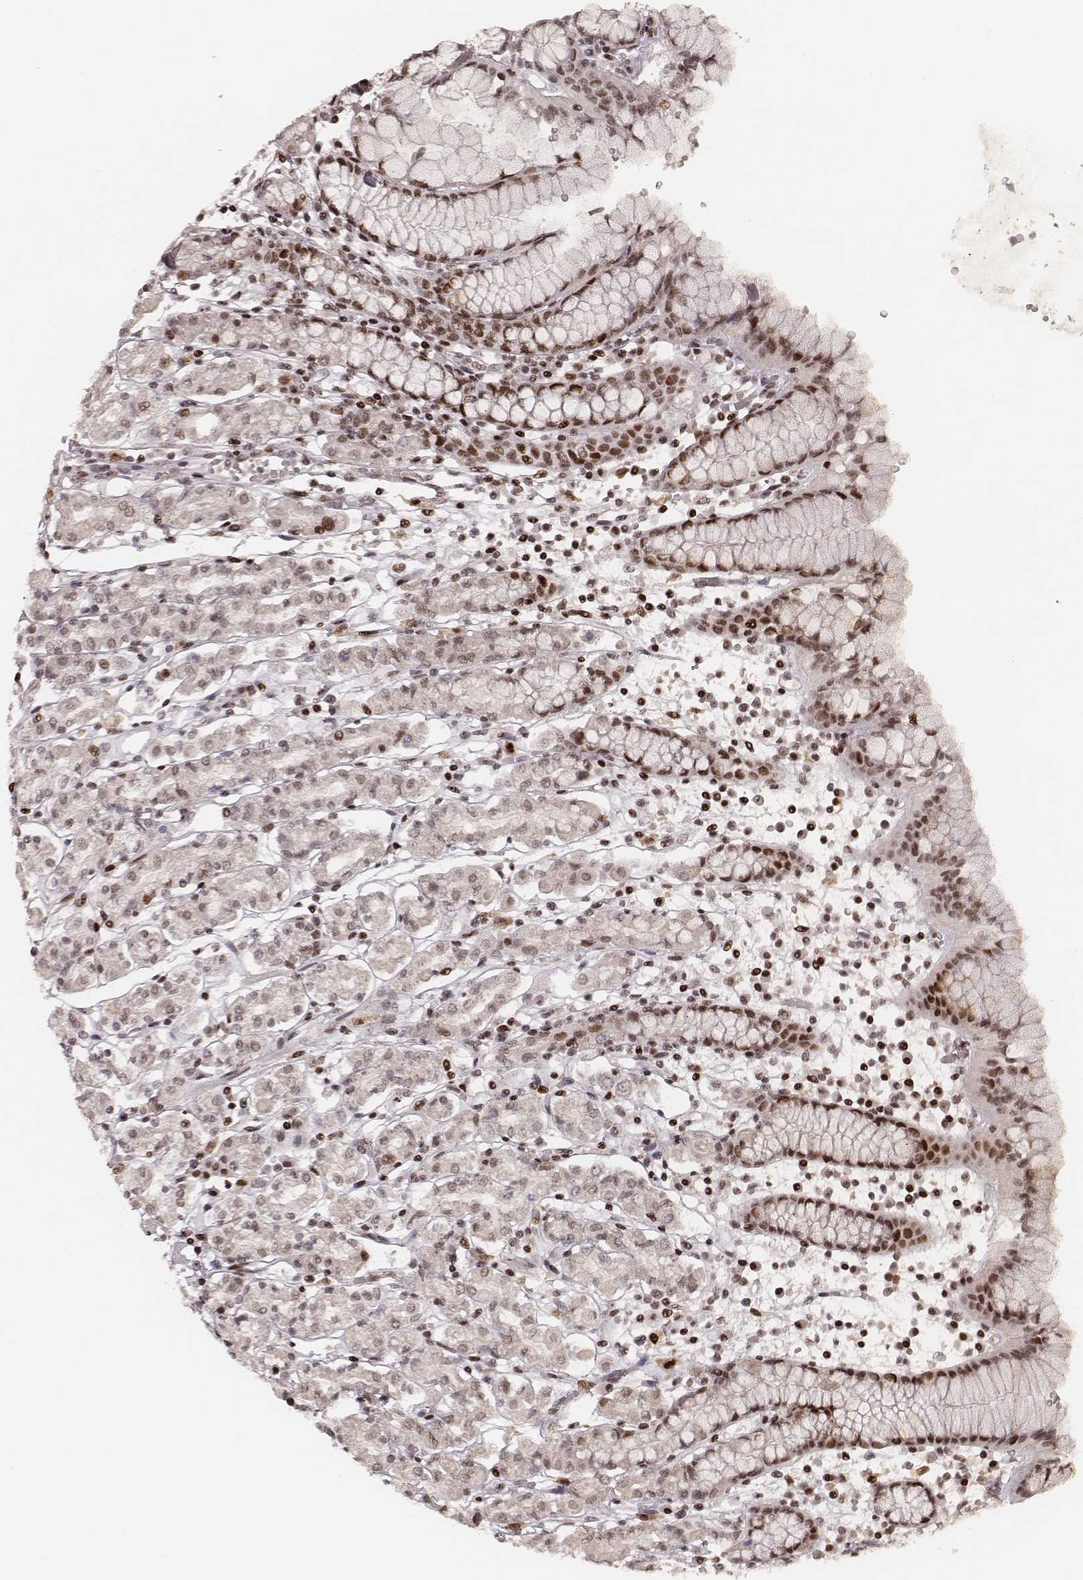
{"staining": {"intensity": "moderate", "quantity": "25%-75%", "location": "nuclear"}, "tissue": "stomach", "cell_type": "Glandular cells", "image_type": "normal", "snomed": [{"axis": "morphology", "description": "Normal tissue, NOS"}, {"axis": "topography", "description": "Stomach, upper"}, {"axis": "topography", "description": "Stomach"}], "caption": "A histopathology image of stomach stained for a protein shows moderate nuclear brown staining in glandular cells.", "gene": "HNRNPC", "patient": {"sex": "male", "age": 62}}